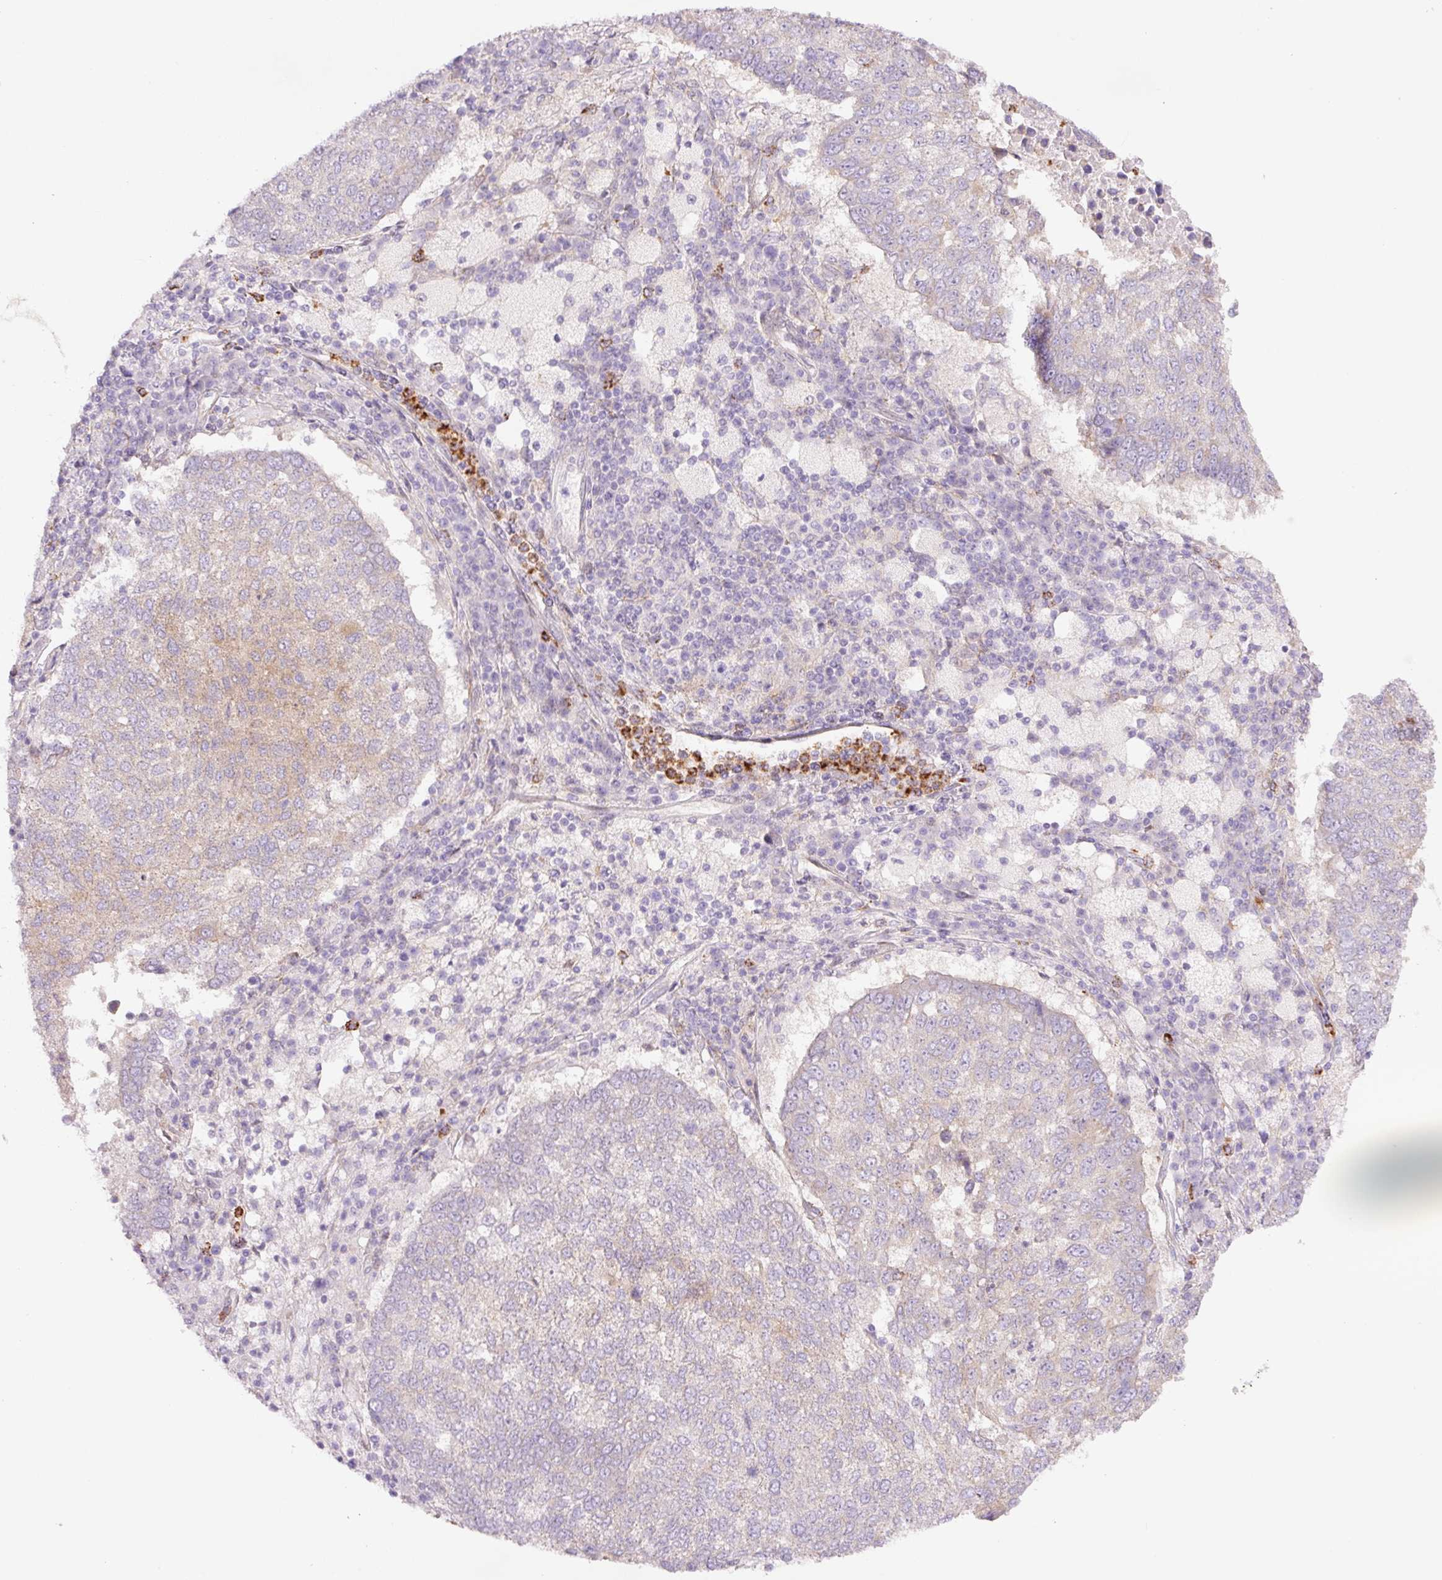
{"staining": {"intensity": "negative", "quantity": "none", "location": "none"}, "tissue": "lung cancer", "cell_type": "Tumor cells", "image_type": "cancer", "snomed": [{"axis": "morphology", "description": "Squamous cell carcinoma, NOS"}, {"axis": "topography", "description": "Lung"}], "caption": "This is an immunohistochemistry image of human lung cancer. There is no positivity in tumor cells.", "gene": "SH2D6", "patient": {"sex": "male", "age": 73}}